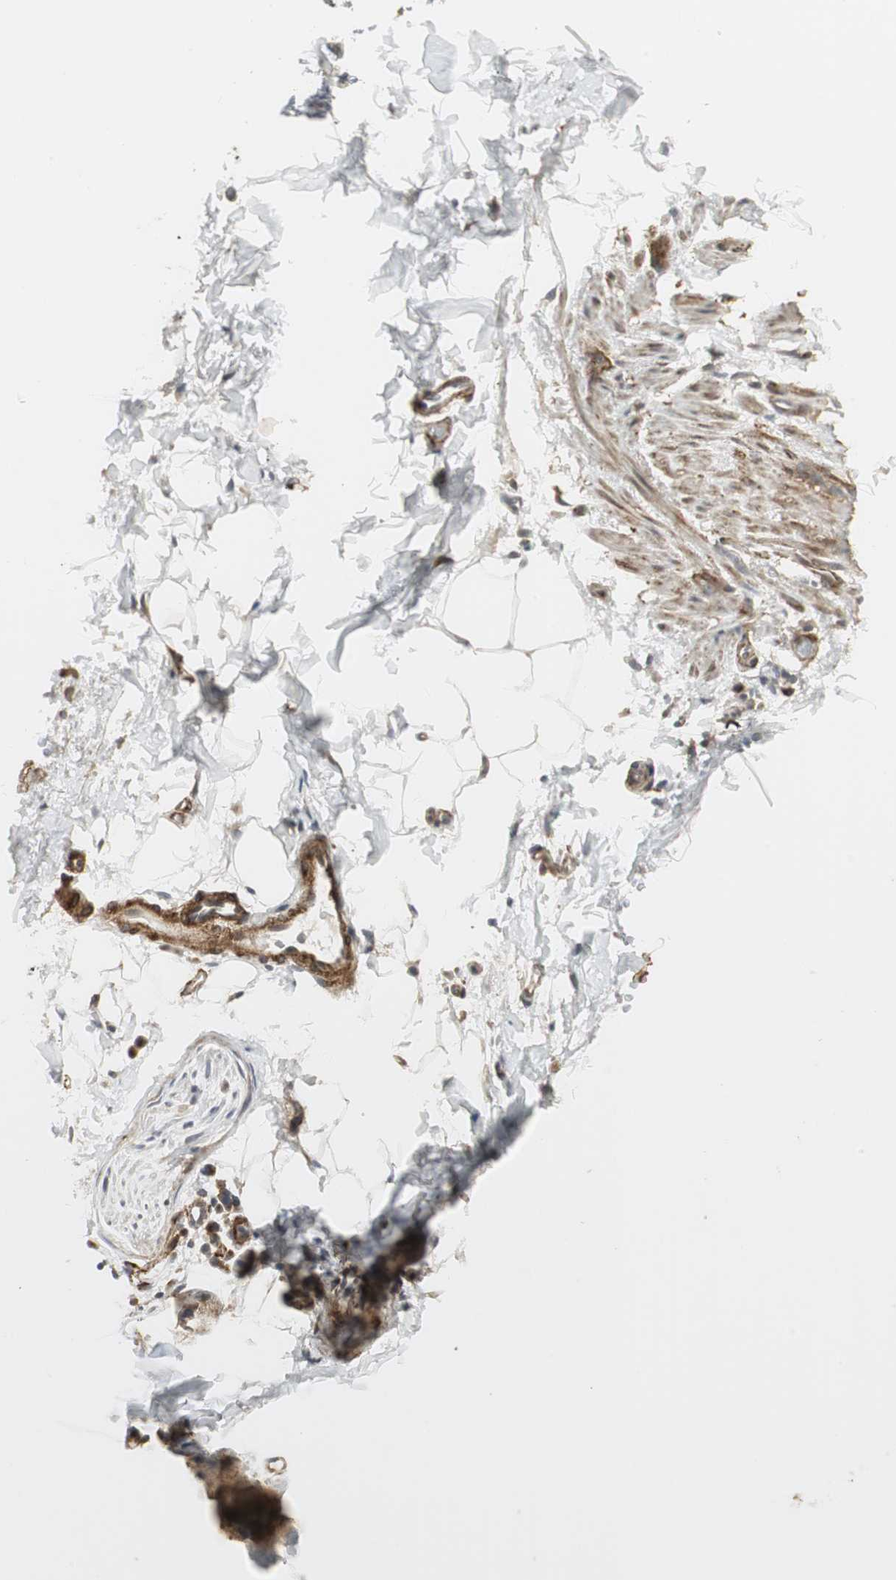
{"staining": {"intensity": "weak", "quantity": ">75%", "location": "cytoplasmic/membranous"}, "tissue": "adipose tissue", "cell_type": "Adipocytes", "image_type": "normal", "snomed": [{"axis": "morphology", "description": "Normal tissue, NOS"}, {"axis": "topography", "description": "Cartilage tissue"}, {"axis": "topography", "description": "Bronchus"}], "caption": "IHC image of benign adipose tissue stained for a protein (brown), which demonstrates low levels of weak cytoplasmic/membranous positivity in about >75% of adipocytes.", "gene": "SCYL3", "patient": {"sex": "female", "age": 73}}